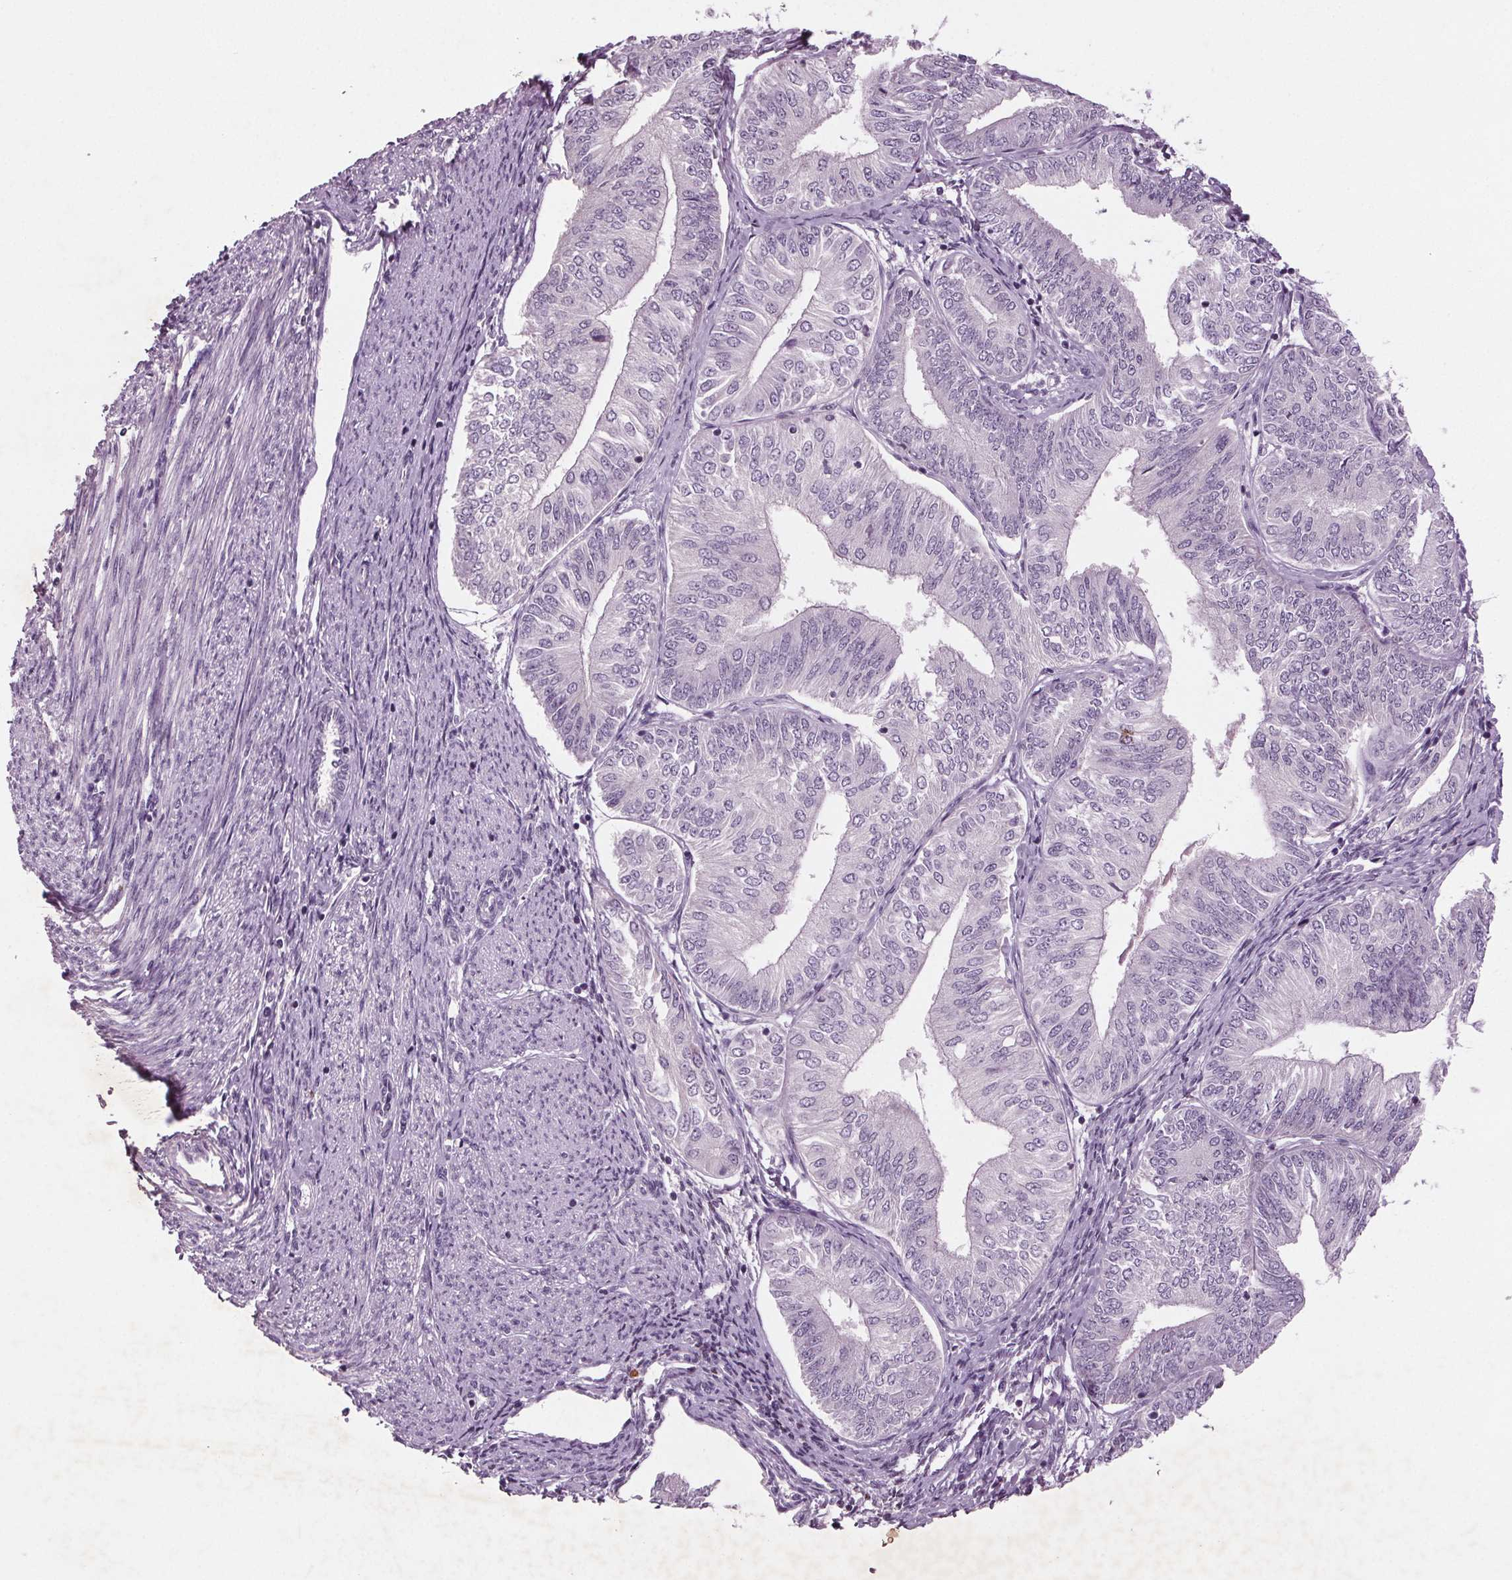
{"staining": {"intensity": "negative", "quantity": "none", "location": "none"}, "tissue": "endometrial cancer", "cell_type": "Tumor cells", "image_type": "cancer", "snomed": [{"axis": "morphology", "description": "Adenocarcinoma, NOS"}, {"axis": "topography", "description": "Endometrium"}], "caption": "High magnification brightfield microscopy of endometrial cancer stained with DAB (3,3'-diaminobenzidine) (brown) and counterstained with hematoxylin (blue): tumor cells show no significant staining.", "gene": "BHLHE22", "patient": {"sex": "female", "age": 58}}